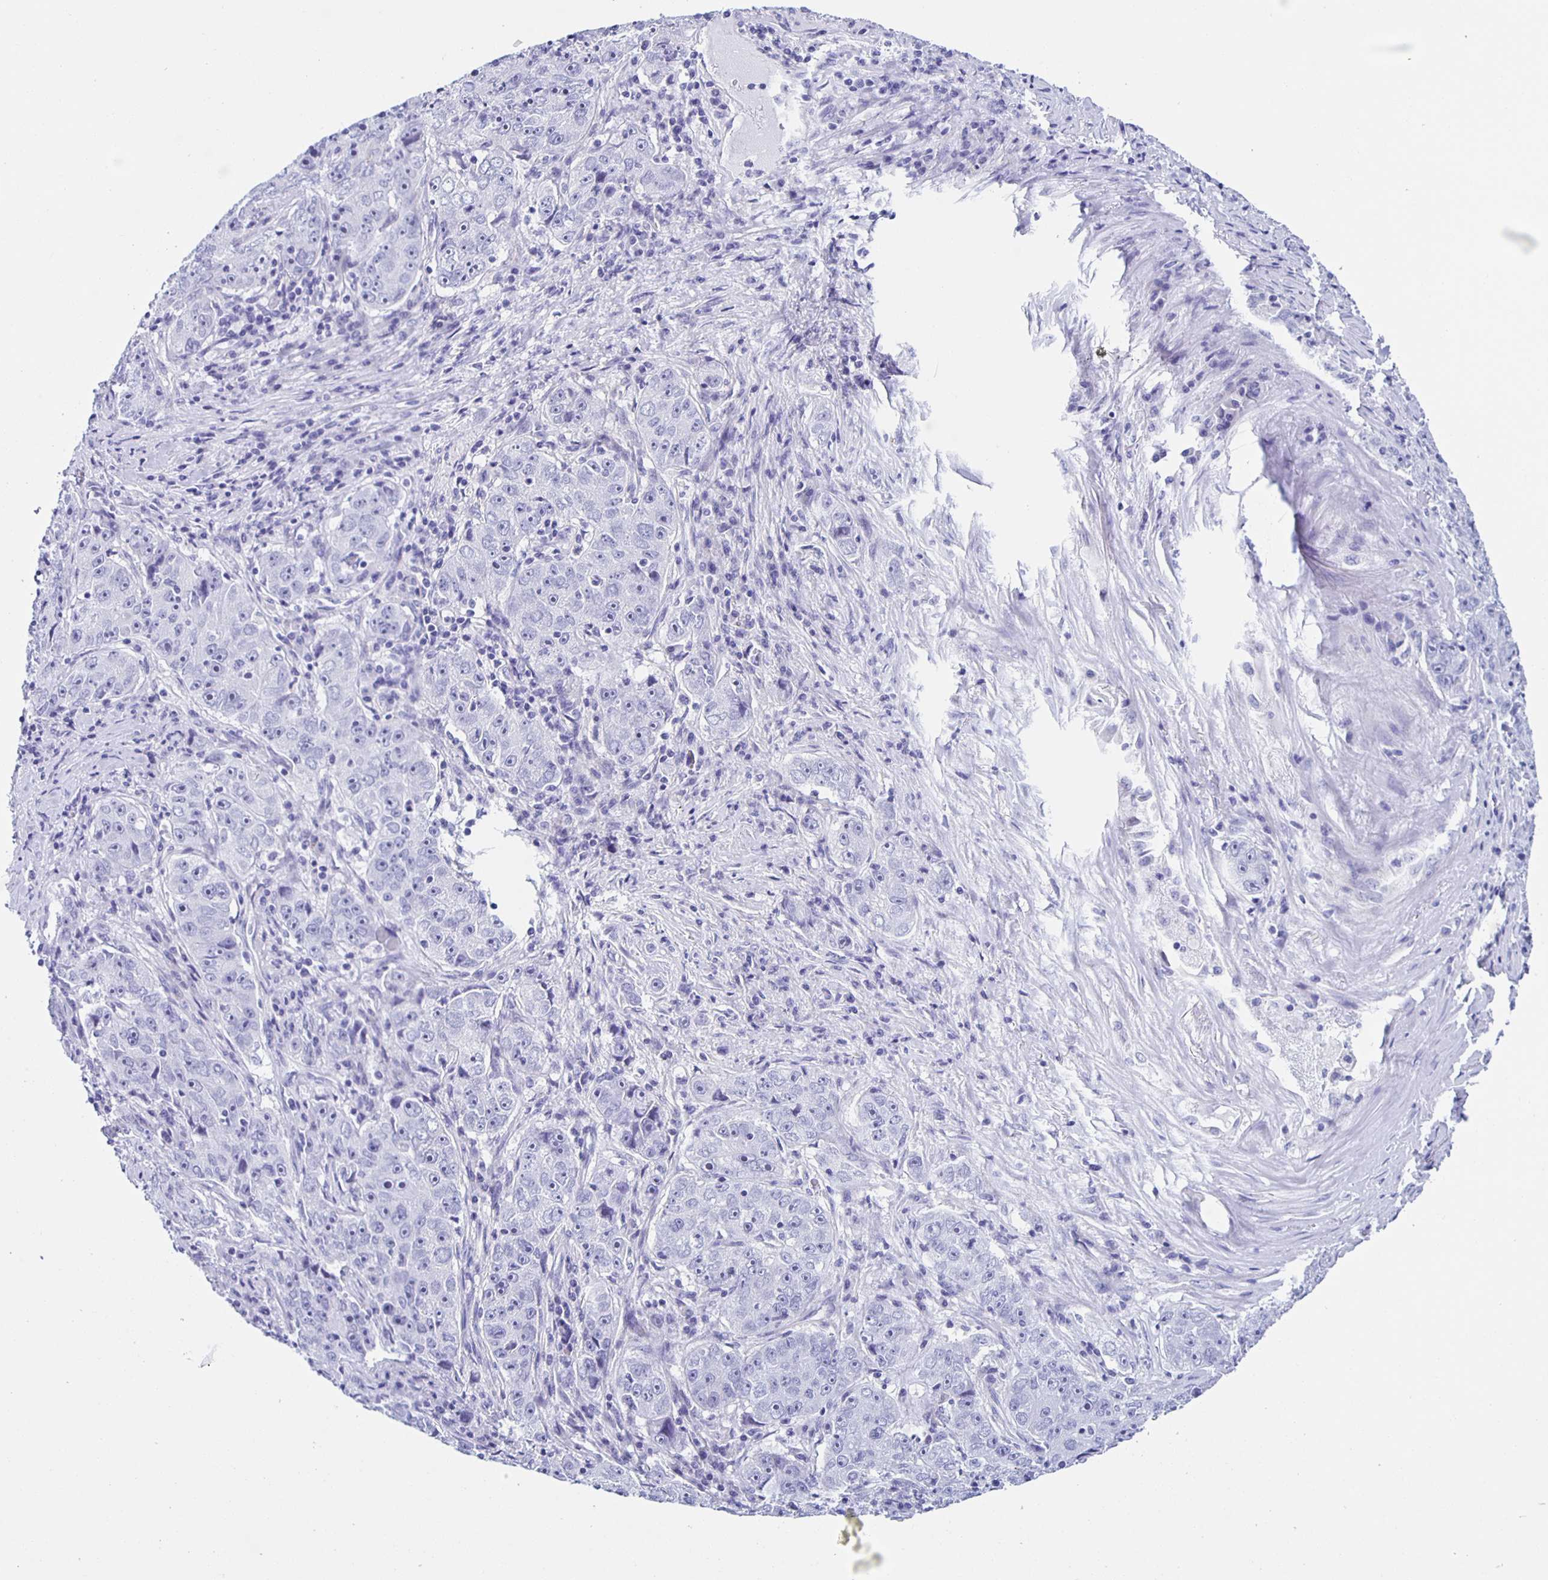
{"staining": {"intensity": "negative", "quantity": "none", "location": "none"}, "tissue": "lung cancer", "cell_type": "Tumor cells", "image_type": "cancer", "snomed": [{"axis": "morphology", "description": "Normal morphology"}, {"axis": "morphology", "description": "Adenocarcinoma, NOS"}, {"axis": "topography", "description": "Lymph node"}, {"axis": "topography", "description": "Lung"}], "caption": "Immunohistochemistry image of neoplastic tissue: adenocarcinoma (lung) stained with DAB reveals no significant protein expression in tumor cells. Nuclei are stained in blue.", "gene": "AQP6", "patient": {"sex": "female", "age": 57}}